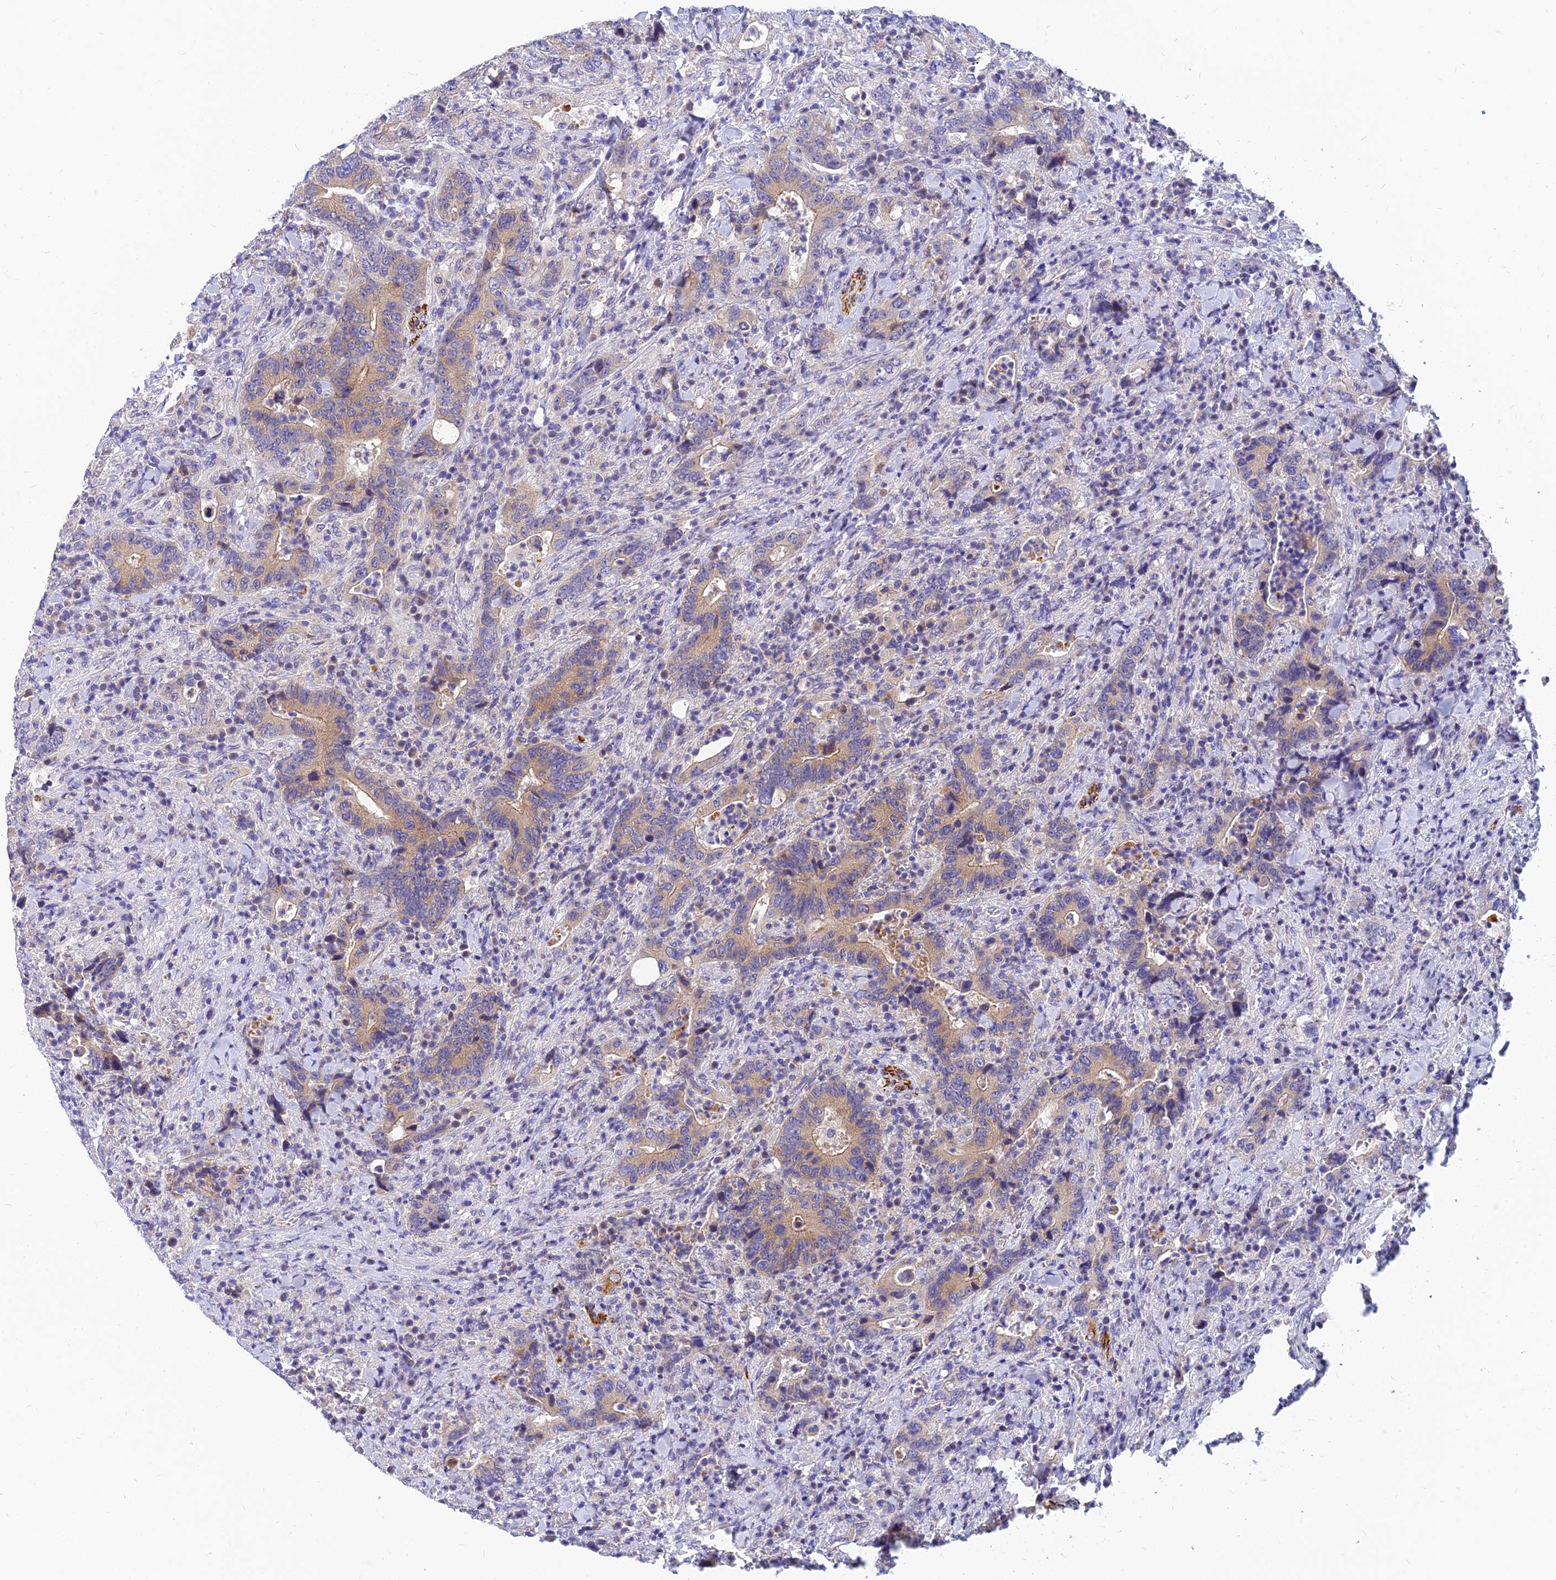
{"staining": {"intensity": "weak", "quantity": "25%-75%", "location": "cytoplasmic/membranous"}, "tissue": "colorectal cancer", "cell_type": "Tumor cells", "image_type": "cancer", "snomed": [{"axis": "morphology", "description": "Adenocarcinoma, NOS"}, {"axis": "topography", "description": "Colon"}], "caption": "Immunohistochemistry photomicrograph of colorectal adenocarcinoma stained for a protein (brown), which demonstrates low levels of weak cytoplasmic/membranous positivity in about 25%-75% of tumor cells.", "gene": "ANKS4B", "patient": {"sex": "female", "age": 75}}